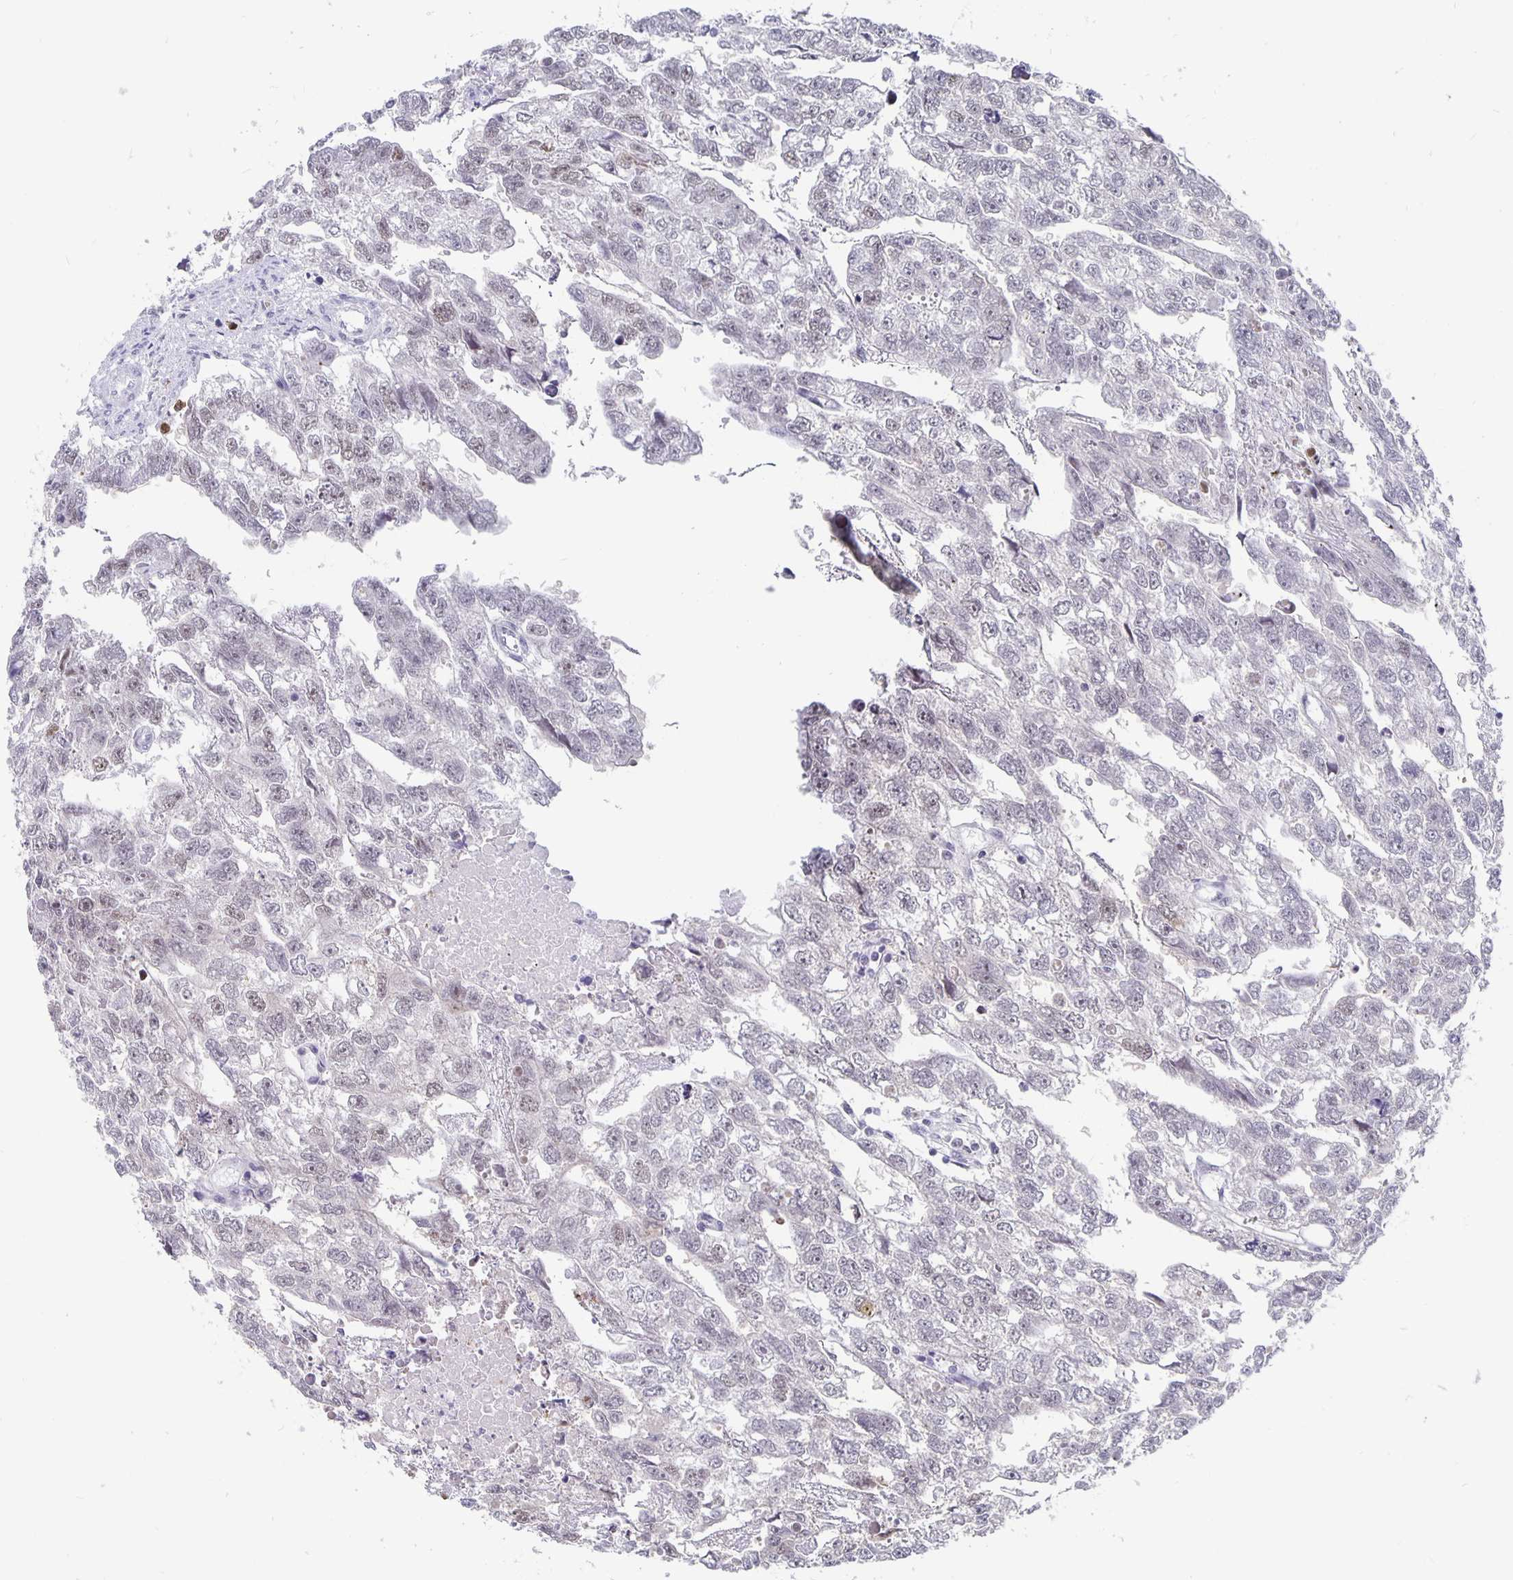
{"staining": {"intensity": "weak", "quantity": "<25%", "location": "nuclear"}, "tissue": "testis cancer", "cell_type": "Tumor cells", "image_type": "cancer", "snomed": [{"axis": "morphology", "description": "Carcinoma, Embryonal, NOS"}, {"axis": "morphology", "description": "Teratoma, malignant, NOS"}, {"axis": "topography", "description": "Testis"}], "caption": "The immunohistochemistry micrograph has no significant expression in tumor cells of testis cancer tissue.", "gene": "ZNF691", "patient": {"sex": "male", "age": 44}}